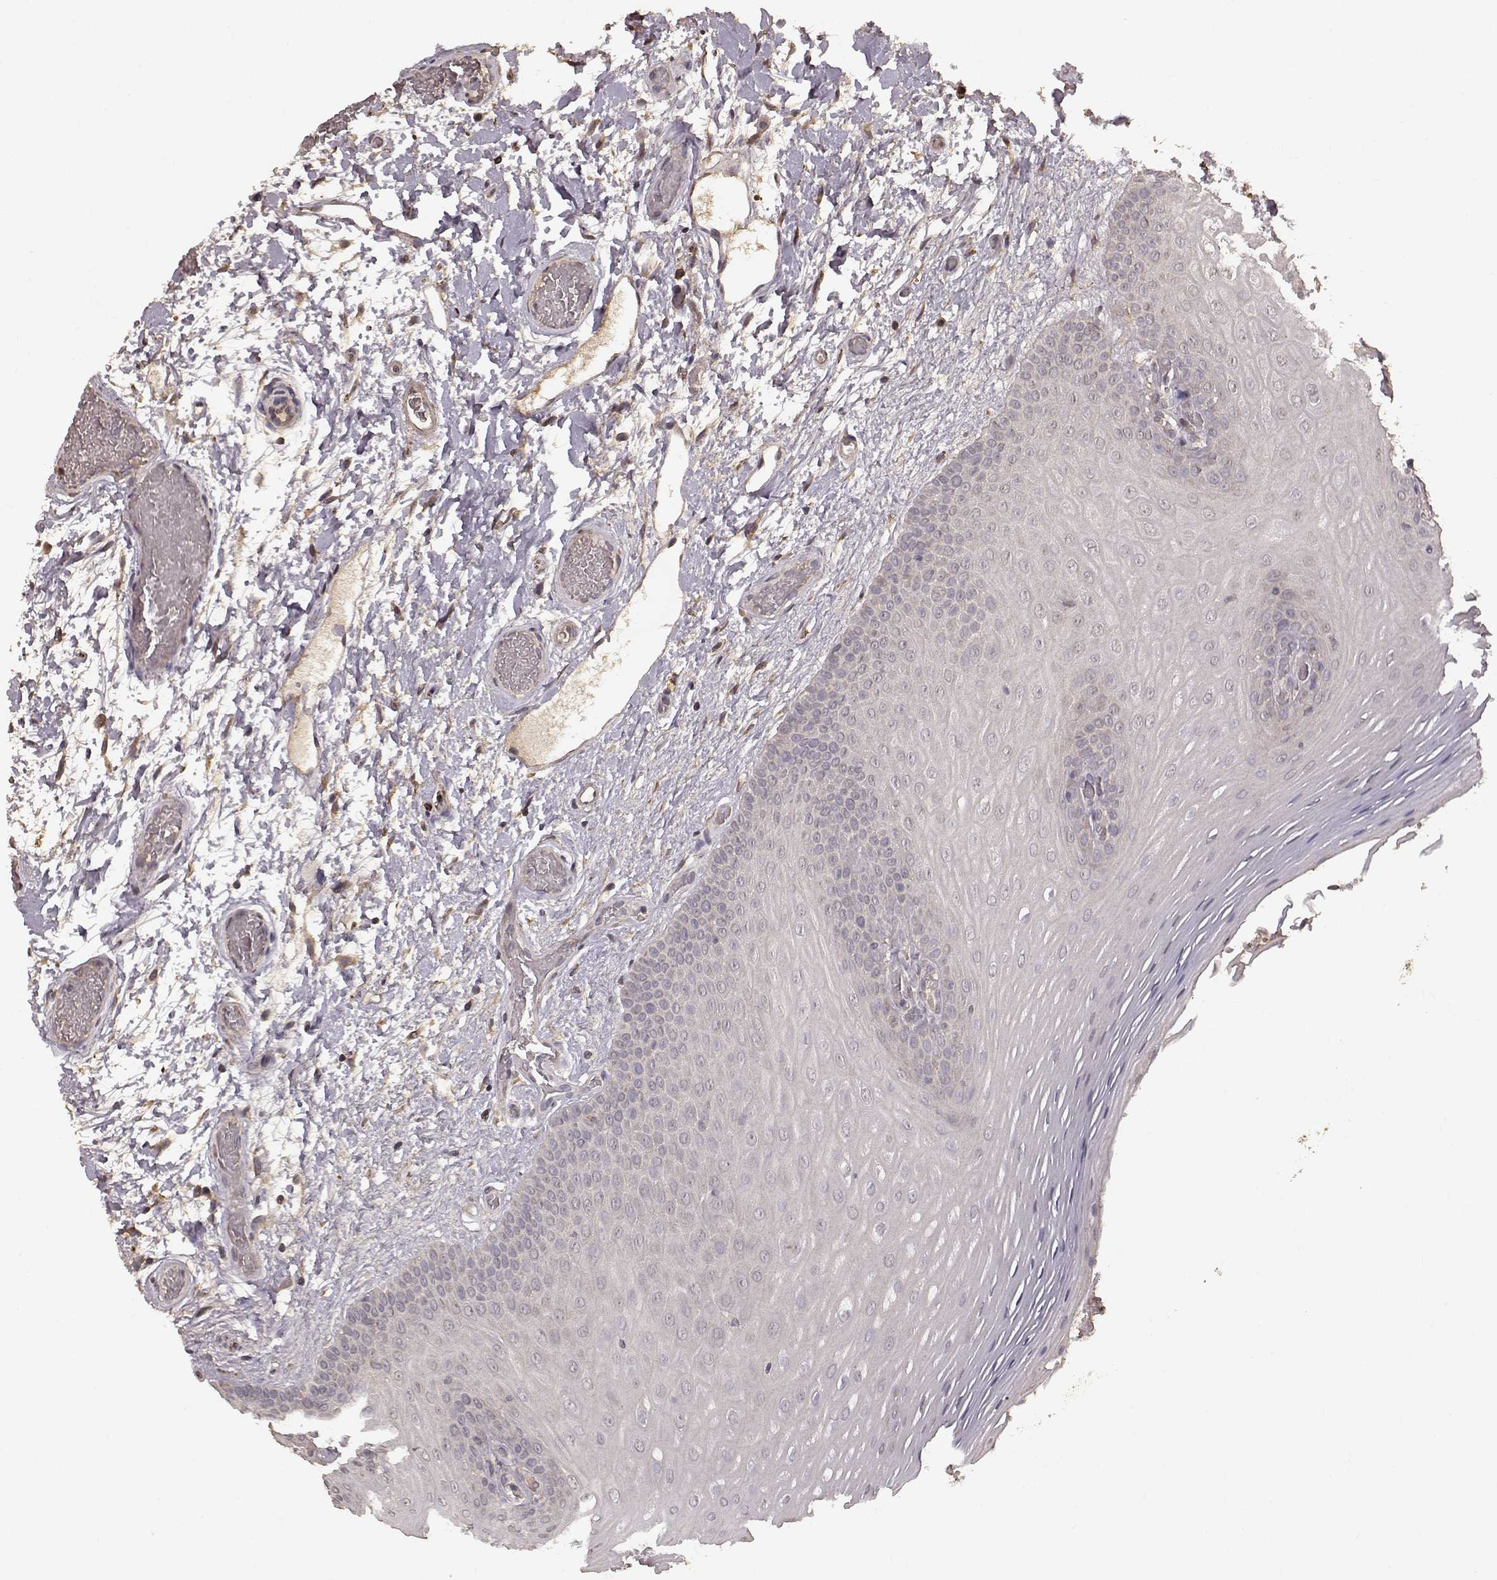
{"staining": {"intensity": "weak", "quantity": ">75%", "location": "cytoplasmic/membranous"}, "tissue": "oral mucosa", "cell_type": "Squamous epithelial cells", "image_type": "normal", "snomed": [{"axis": "morphology", "description": "Normal tissue, NOS"}, {"axis": "morphology", "description": "Squamous cell carcinoma, NOS"}, {"axis": "topography", "description": "Oral tissue"}, {"axis": "topography", "description": "Head-Neck"}], "caption": "Human oral mucosa stained with a brown dye demonstrates weak cytoplasmic/membranous positive expression in about >75% of squamous epithelial cells.", "gene": "USP15", "patient": {"sex": "male", "age": 78}}